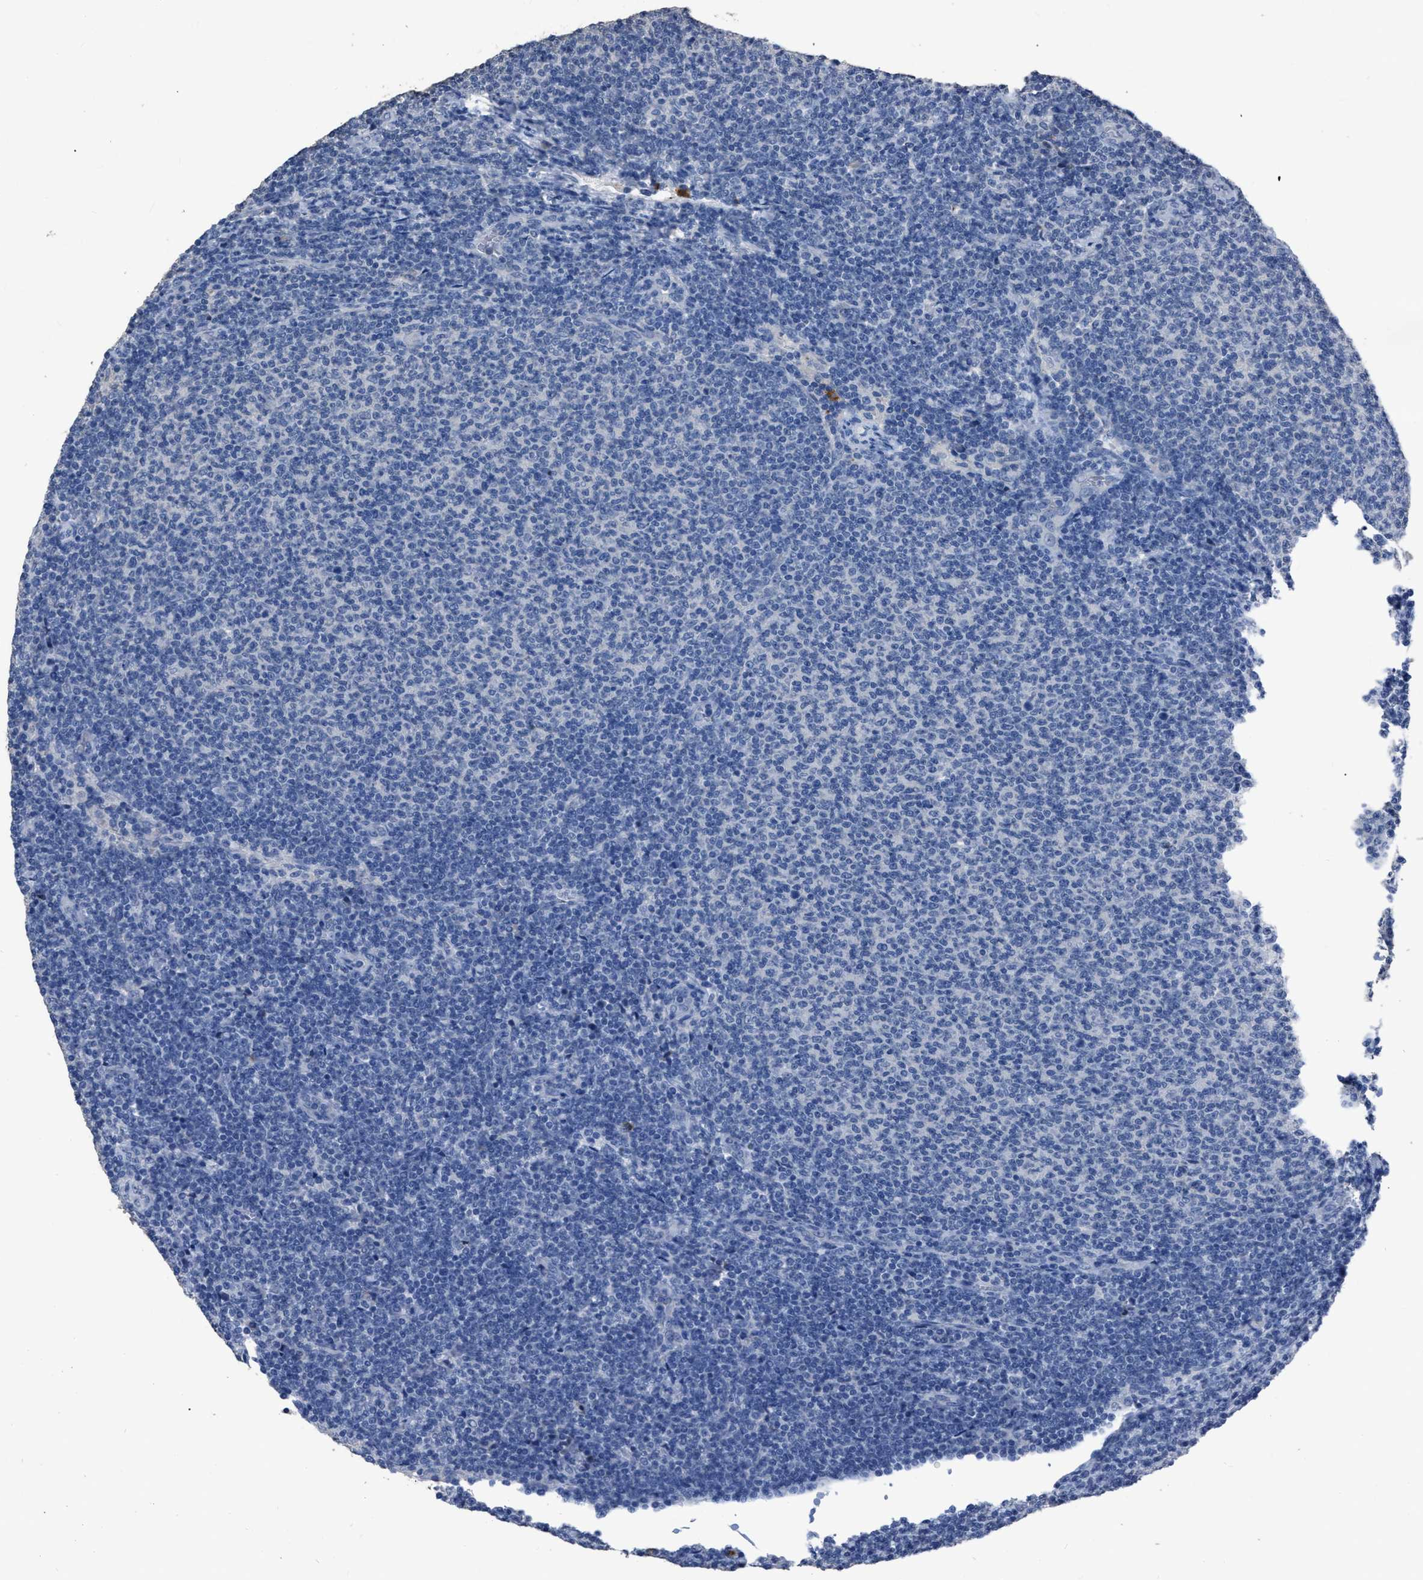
{"staining": {"intensity": "negative", "quantity": "none", "location": "none"}, "tissue": "lymphoma", "cell_type": "Tumor cells", "image_type": "cancer", "snomed": [{"axis": "morphology", "description": "Malignant lymphoma, non-Hodgkin's type, Low grade"}, {"axis": "topography", "description": "Lymph node"}], "caption": "Tumor cells are negative for brown protein staining in lymphoma.", "gene": "HABP2", "patient": {"sex": "male", "age": 66}}